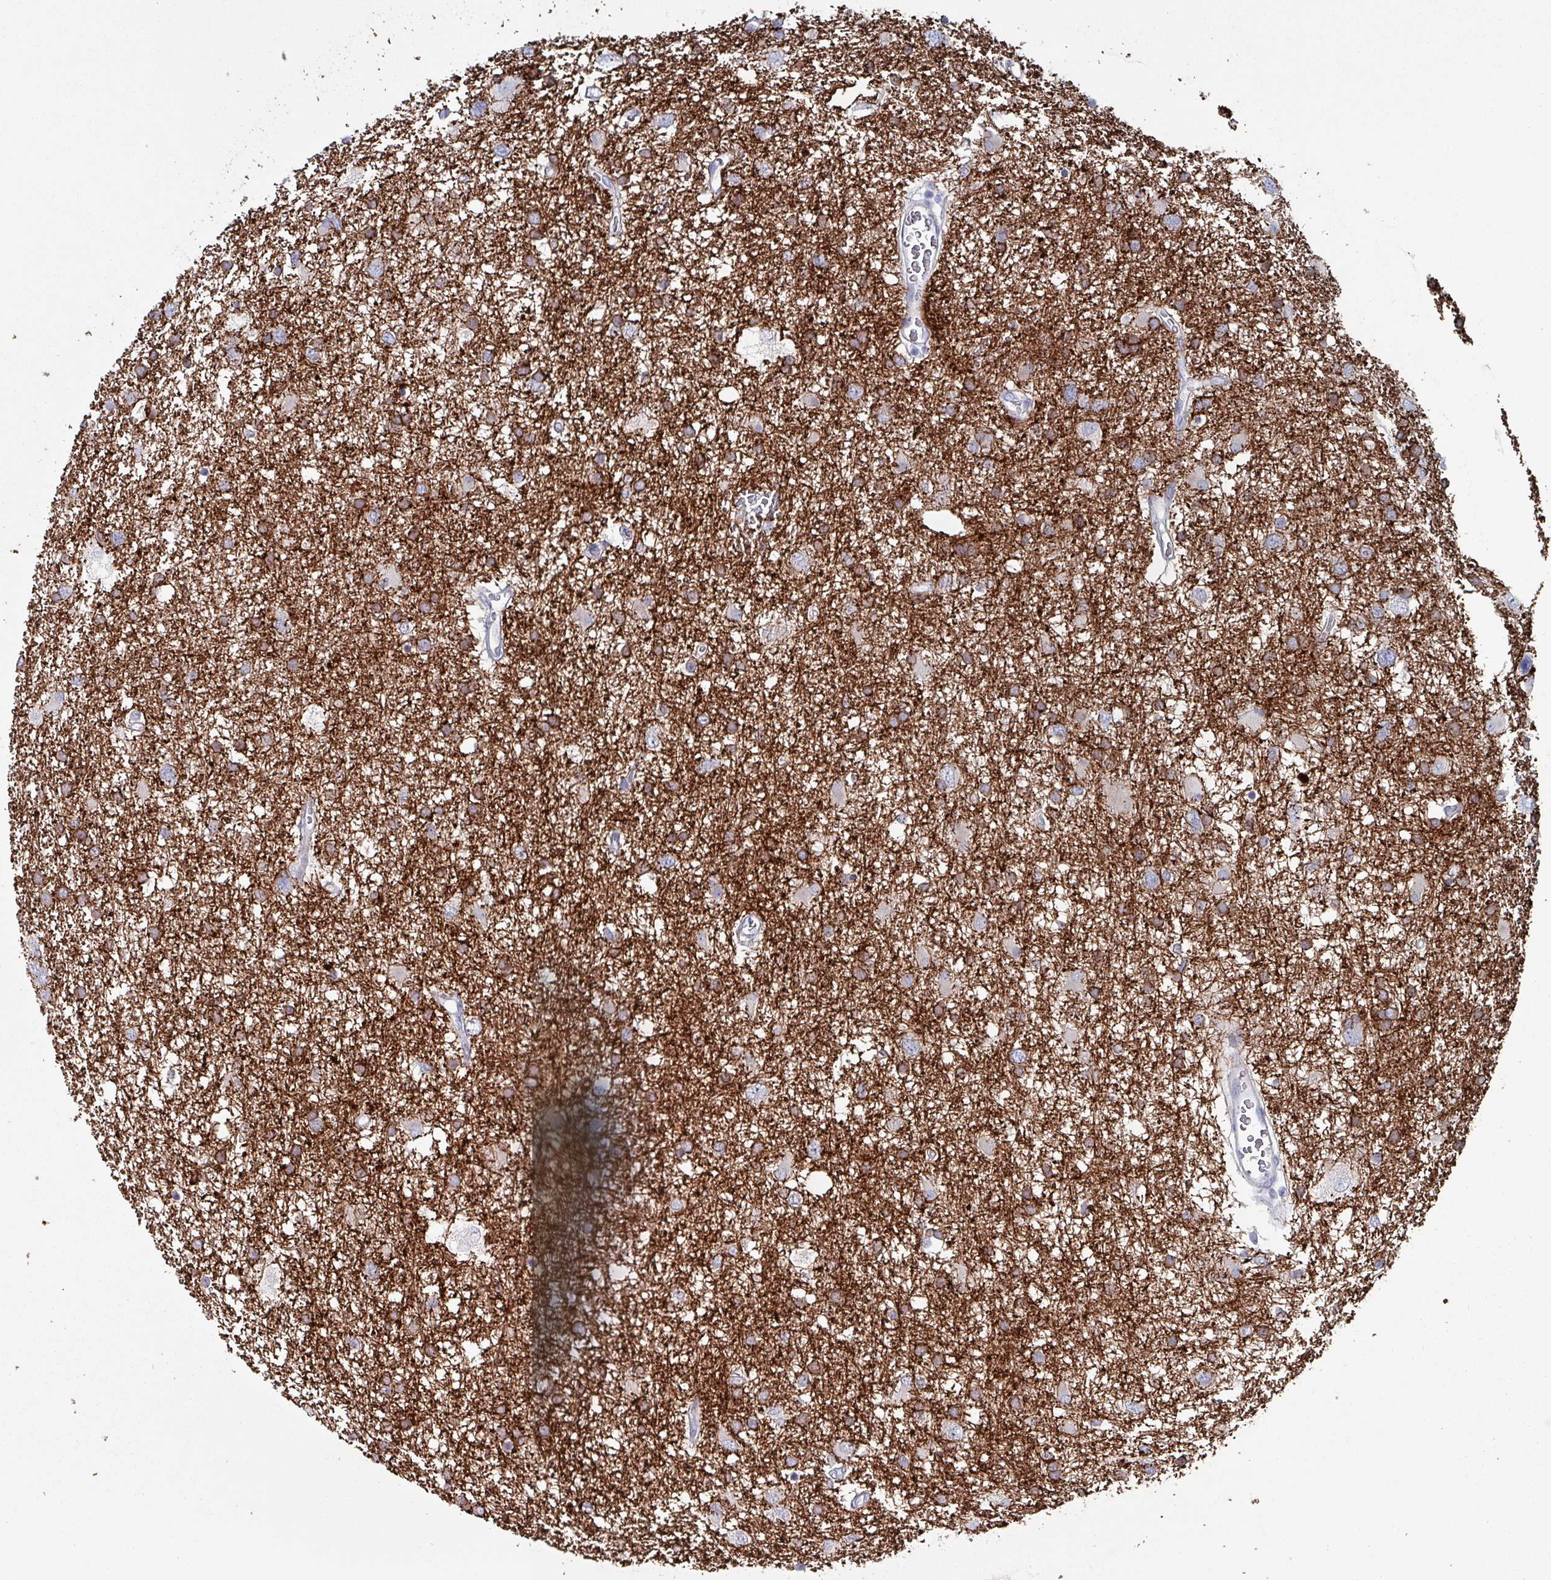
{"staining": {"intensity": "negative", "quantity": "none", "location": "none"}, "tissue": "glioma", "cell_type": "Tumor cells", "image_type": "cancer", "snomed": [{"axis": "morphology", "description": "Glioma, malignant, High grade"}, {"axis": "topography", "description": "Brain"}], "caption": "An image of human malignant glioma (high-grade) is negative for staining in tumor cells.", "gene": "DRD5", "patient": {"sex": "male", "age": 61}}